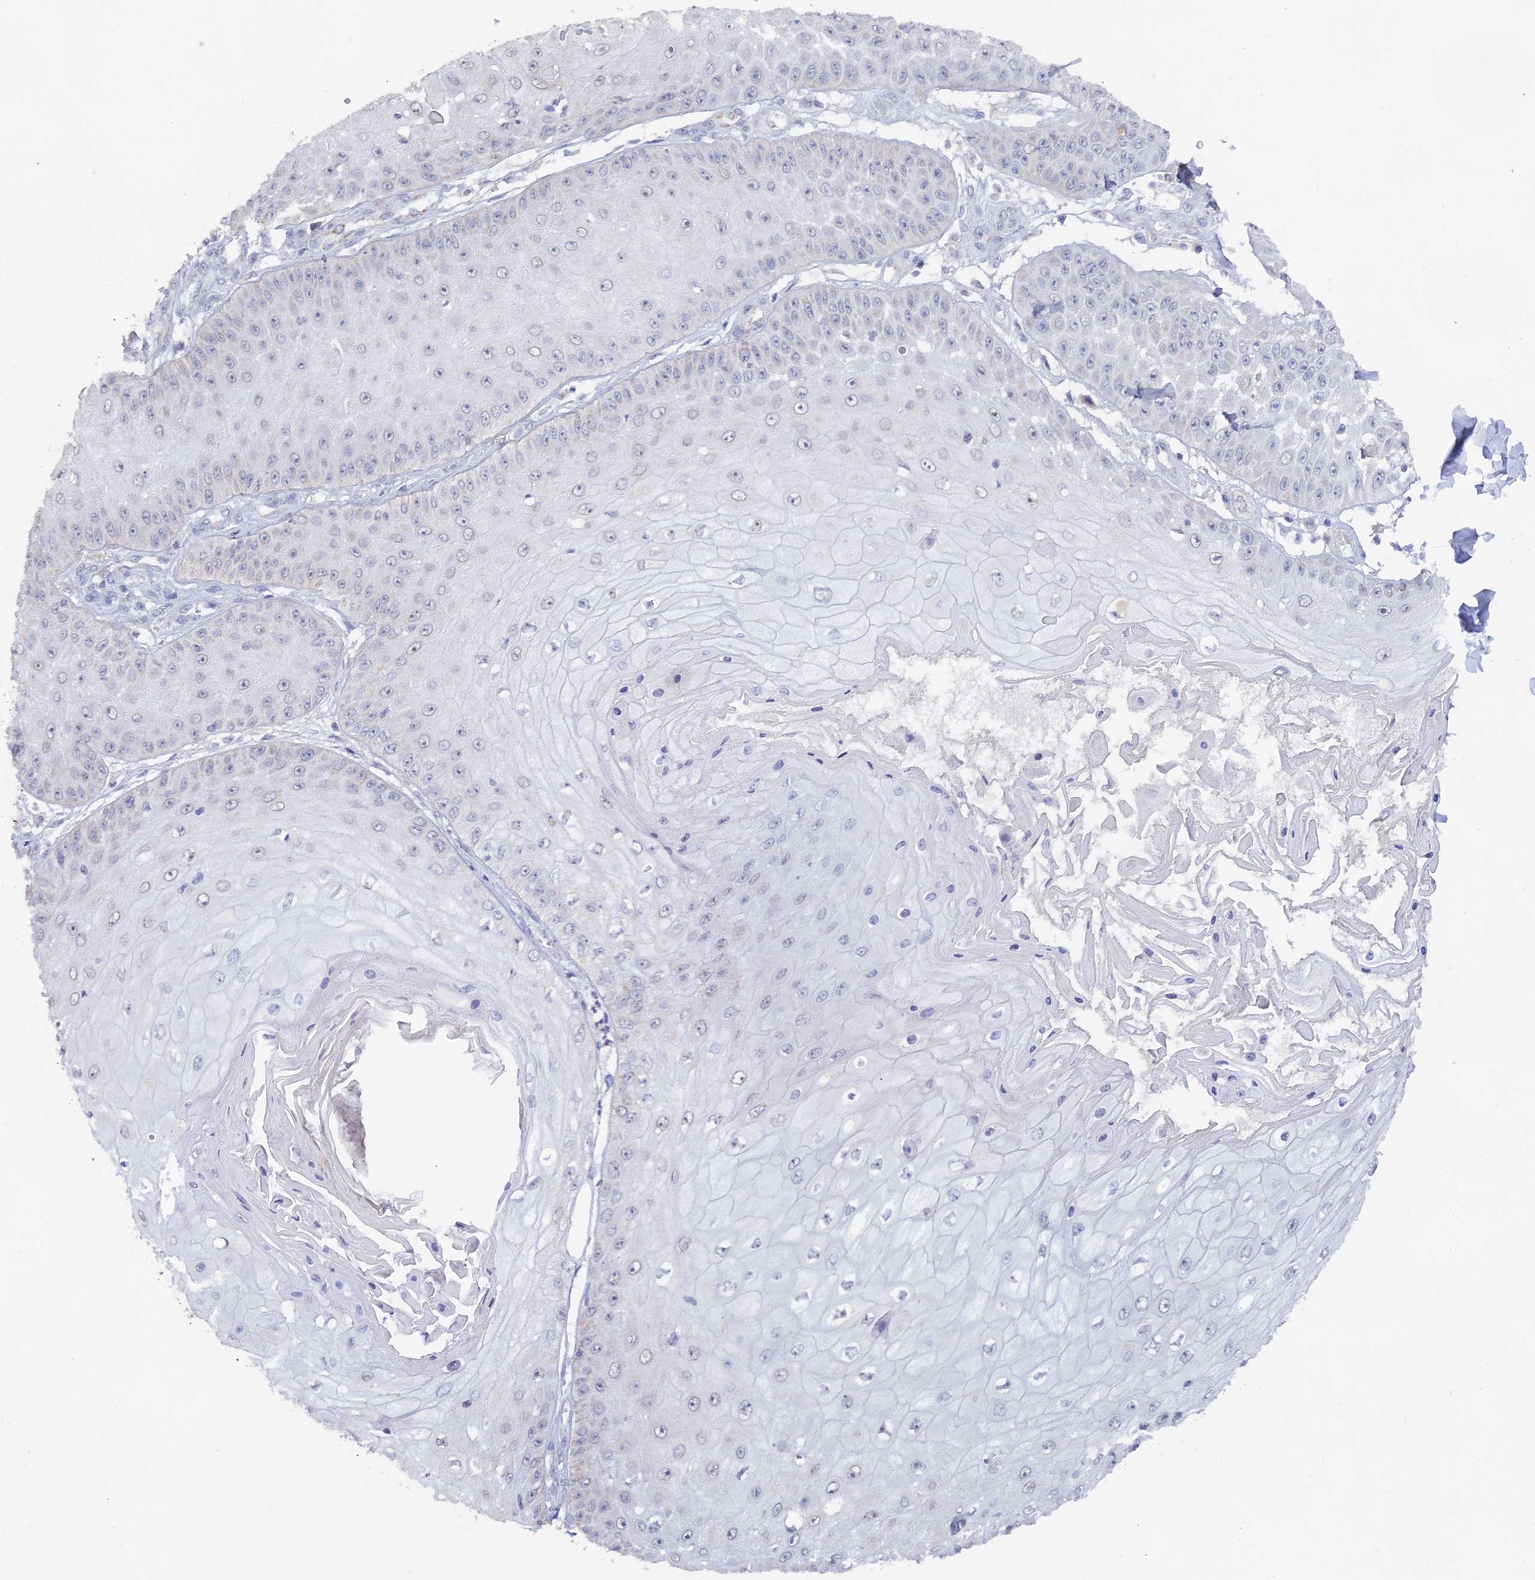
{"staining": {"intensity": "negative", "quantity": "none", "location": "none"}, "tissue": "skin cancer", "cell_type": "Tumor cells", "image_type": "cancer", "snomed": [{"axis": "morphology", "description": "Squamous cell carcinoma, NOS"}, {"axis": "topography", "description": "Skin"}], "caption": "Immunohistochemical staining of human skin cancer (squamous cell carcinoma) displays no significant staining in tumor cells. (Immunohistochemistry, brightfield microscopy, high magnification).", "gene": "LRIF1", "patient": {"sex": "male", "age": 70}}